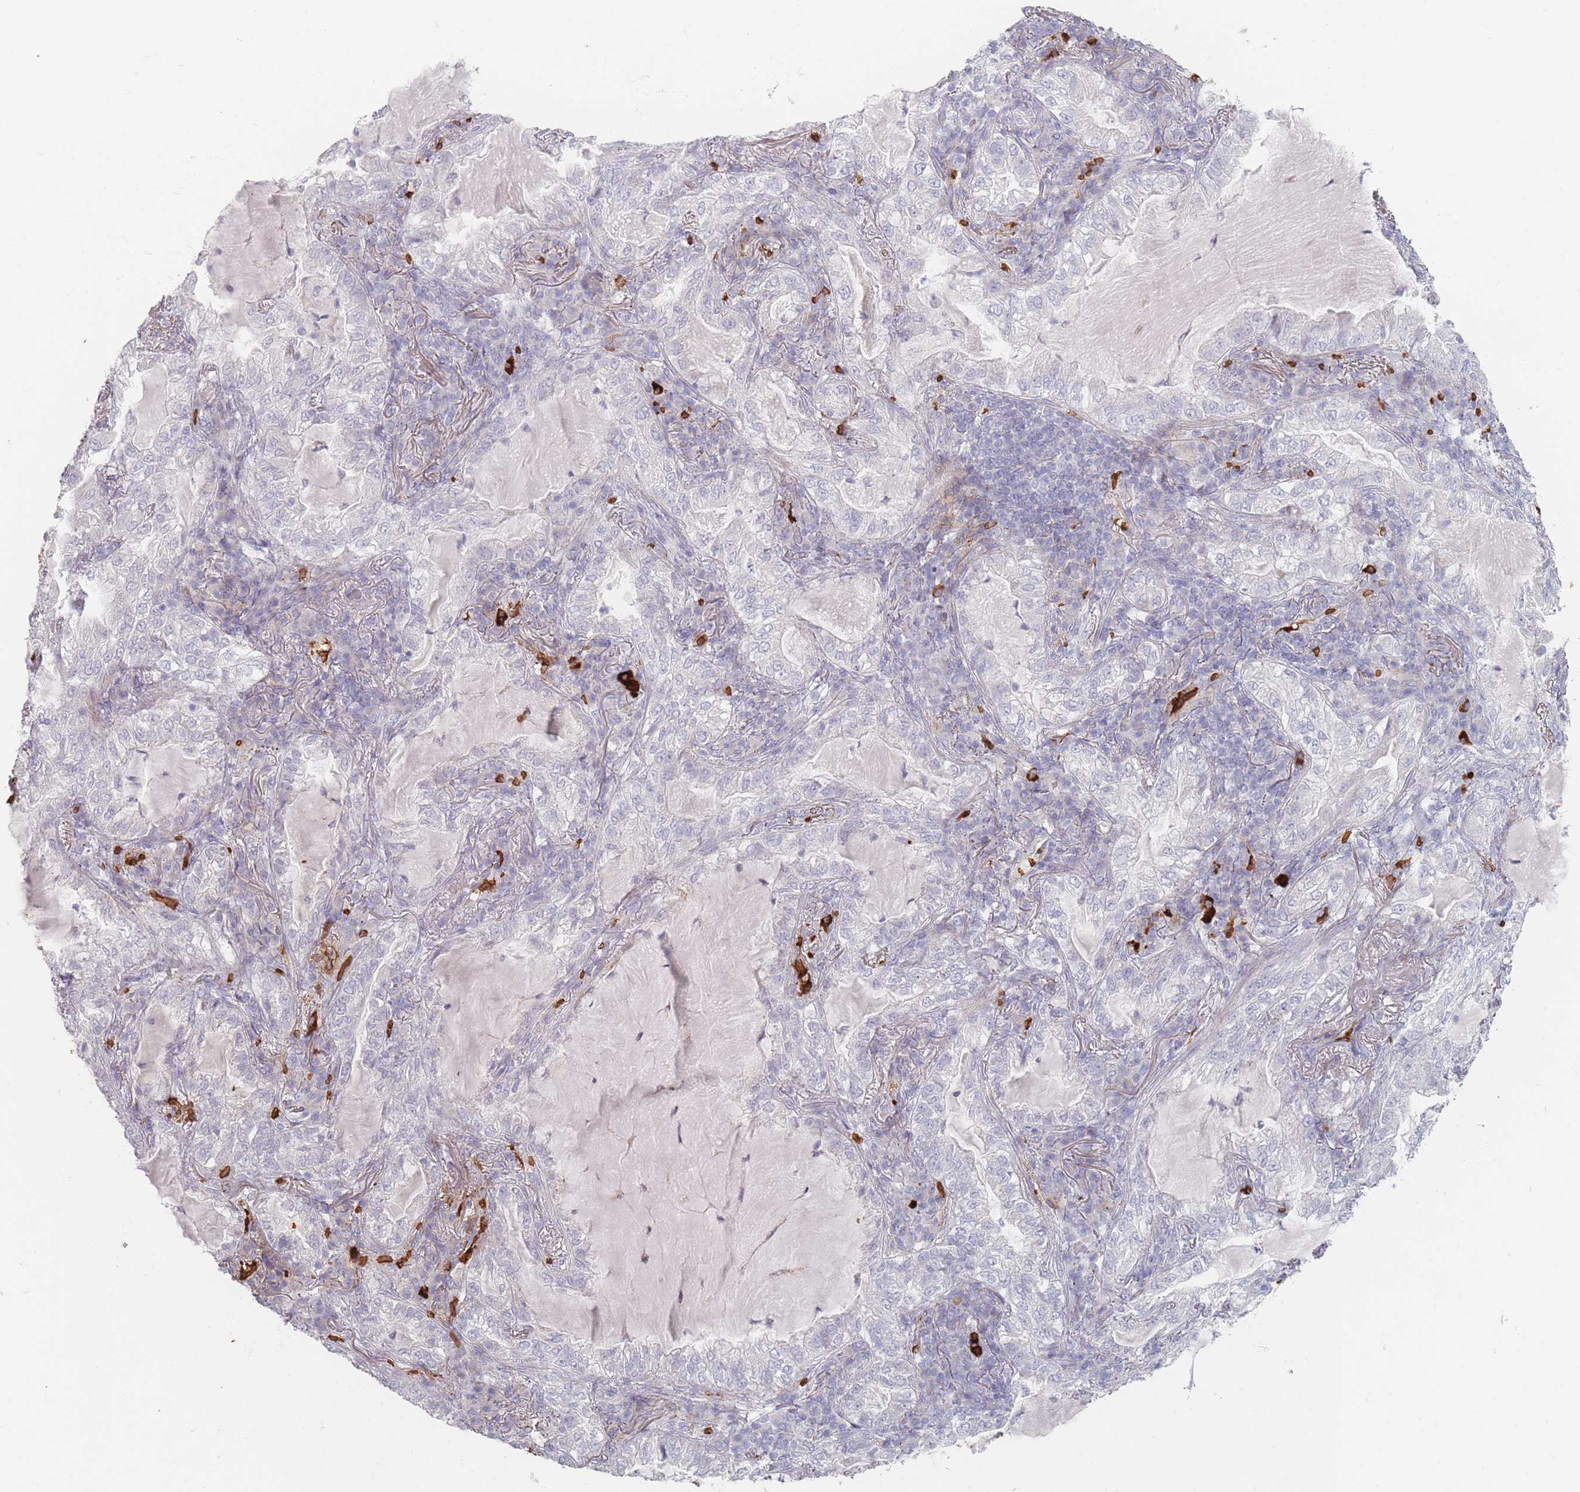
{"staining": {"intensity": "negative", "quantity": "none", "location": "none"}, "tissue": "lung cancer", "cell_type": "Tumor cells", "image_type": "cancer", "snomed": [{"axis": "morphology", "description": "Adenocarcinoma, NOS"}, {"axis": "topography", "description": "Lung"}], "caption": "IHC of lung cancer shows no positivity in tumor cells.", "gene": "SLC2A6", "patient": {"sex": "female", "age": 73}}